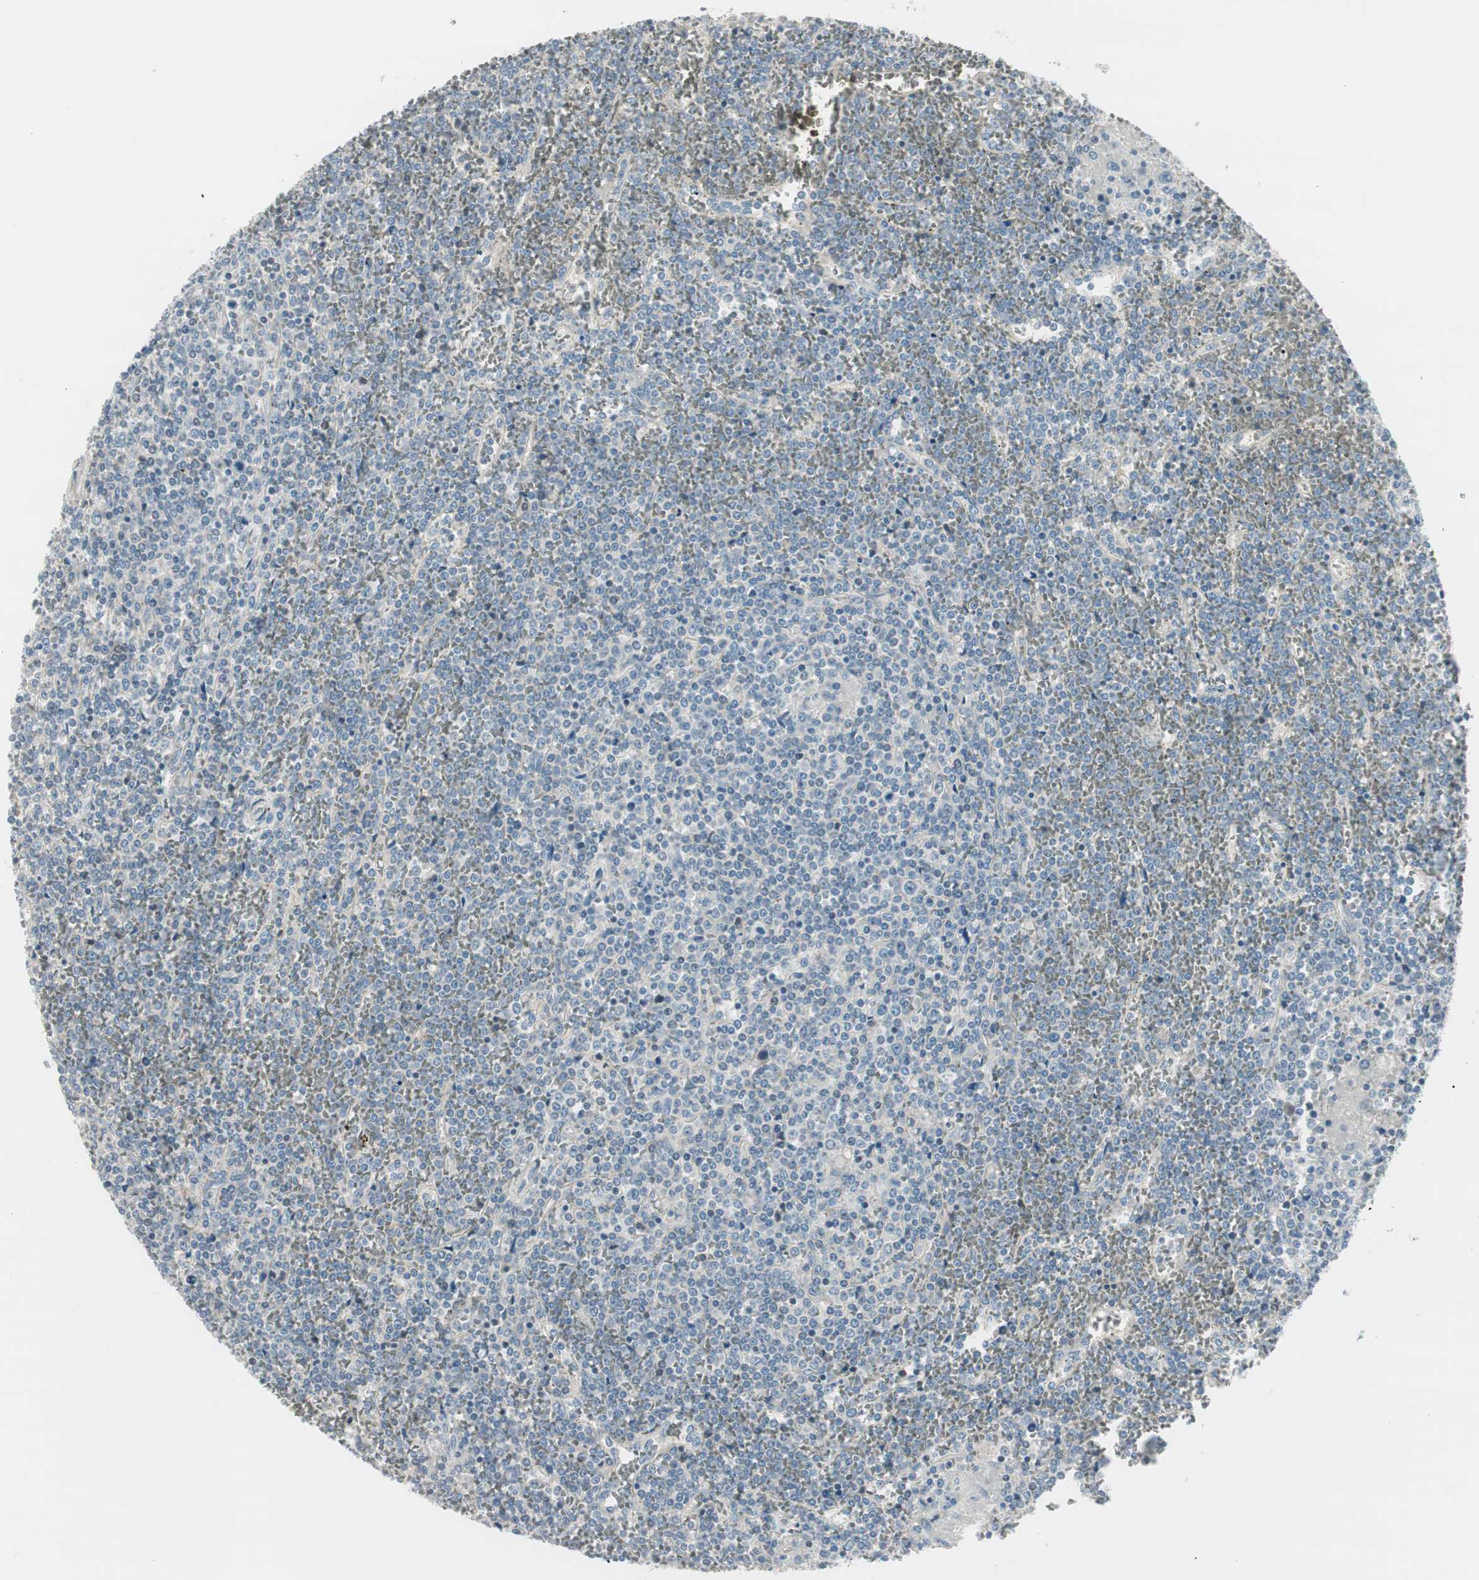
{"staining": {"intensity": "negative", "quantity": "none", "location": "none"}, "tissue": "lymphoma", "cell_type": "Tumor cells", "image_type": "cancer", "snomed": [{"axis": "morphology", "description": "Malignant lymphoma, non-Hodgkin's type, Low grade"}, {"axis": "topography", "description": "Spleen"}], "caption": "This histopathology image is of lymphoma stained with IHC to label a protein in brown with the nuclei are counter-stained blue. There is no expression in tumor cells.", "gene": "EVA1A", "patient": {"sex": "female", "age": 19}}